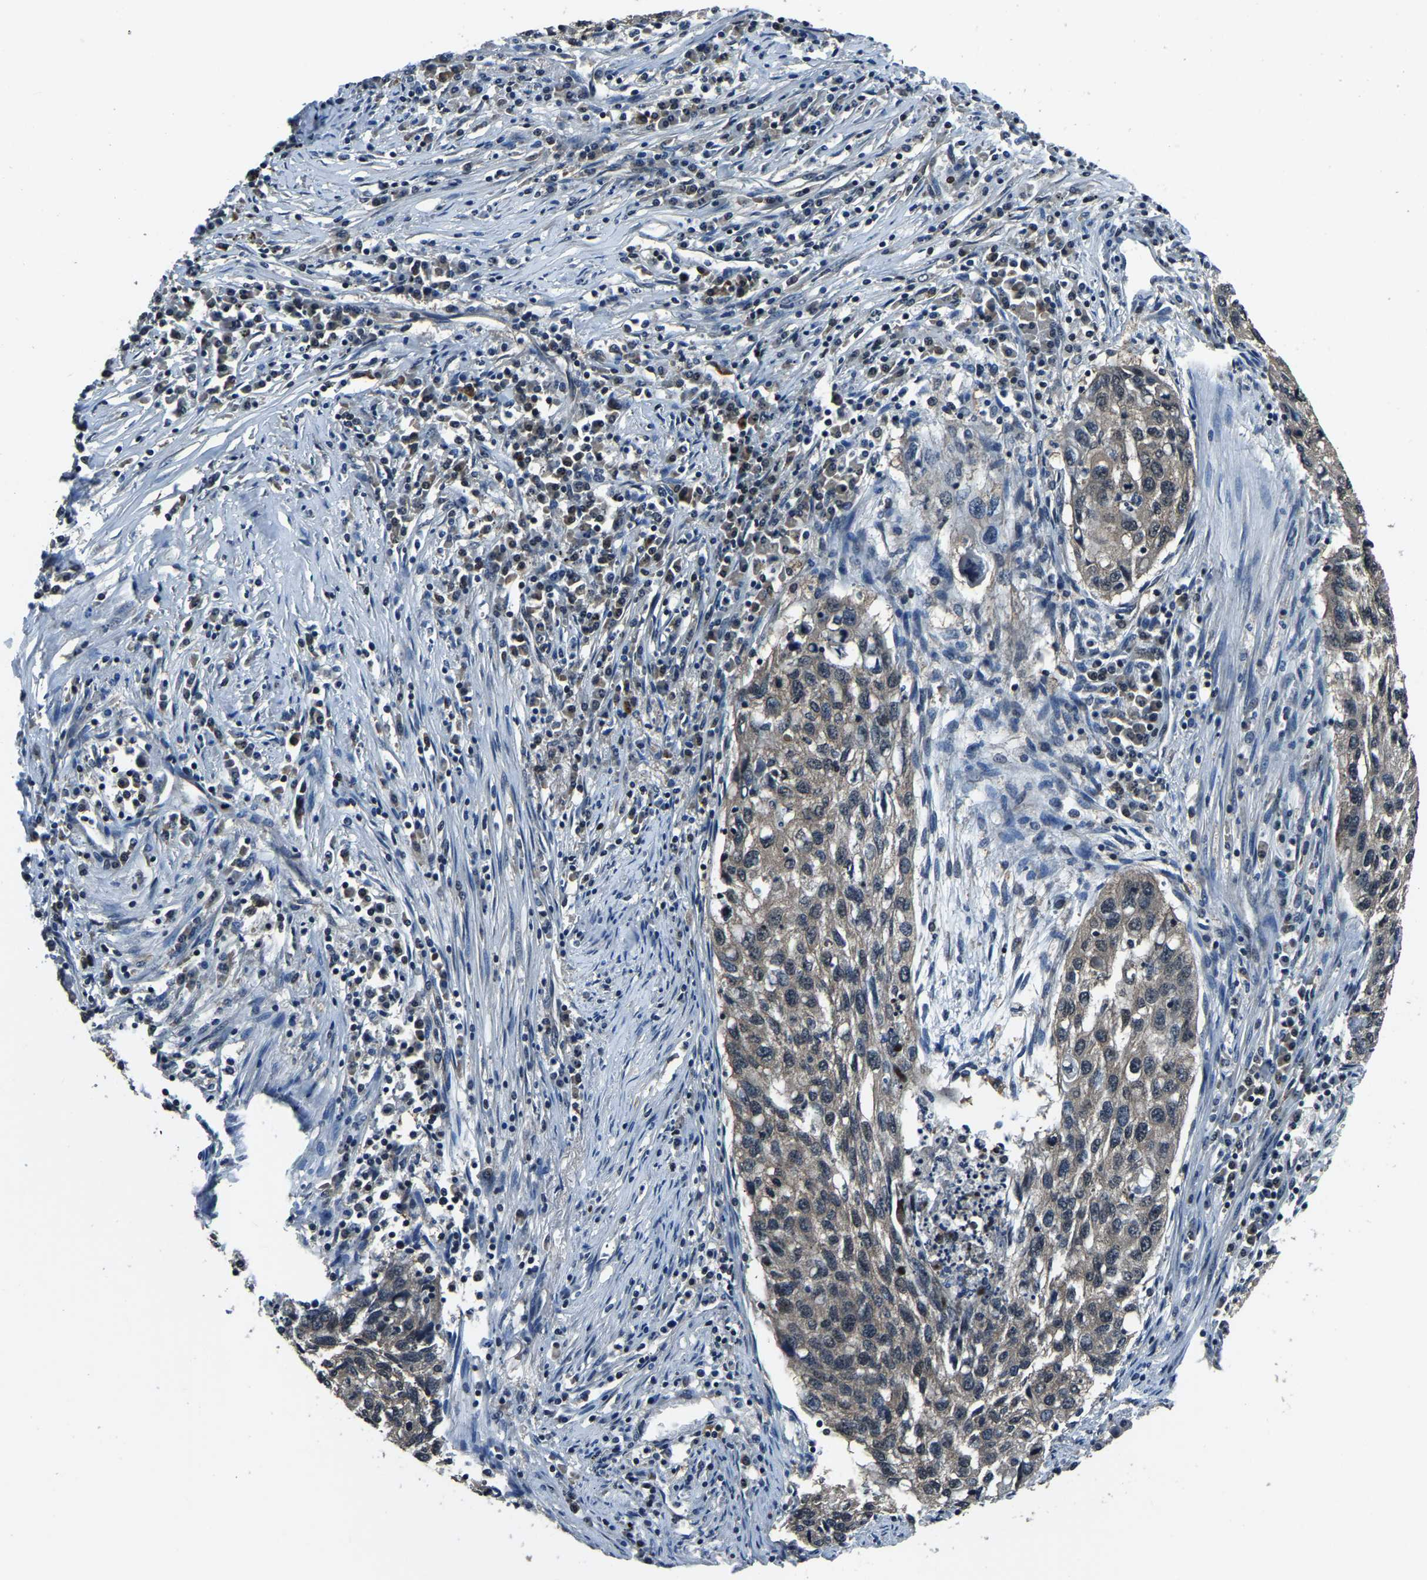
{"staining": {"intensity": "negative", "quantity": "none", "location": "none"}, "tissue": "lung cancer", "cell_type": "Tumor cells", "image_type": "cancer", "snomed": [{"axis": "morphology", "description": "Squamous cell carcinoma, NOS"}, {"axis": "topography", "description": "Lung"}], "caption": "Tumor cells are negative for brown protein staining in squamous cell carcinoma (lung).", "gene": "ANKIB1", "patient": {"sex": "female", "age": 63}}